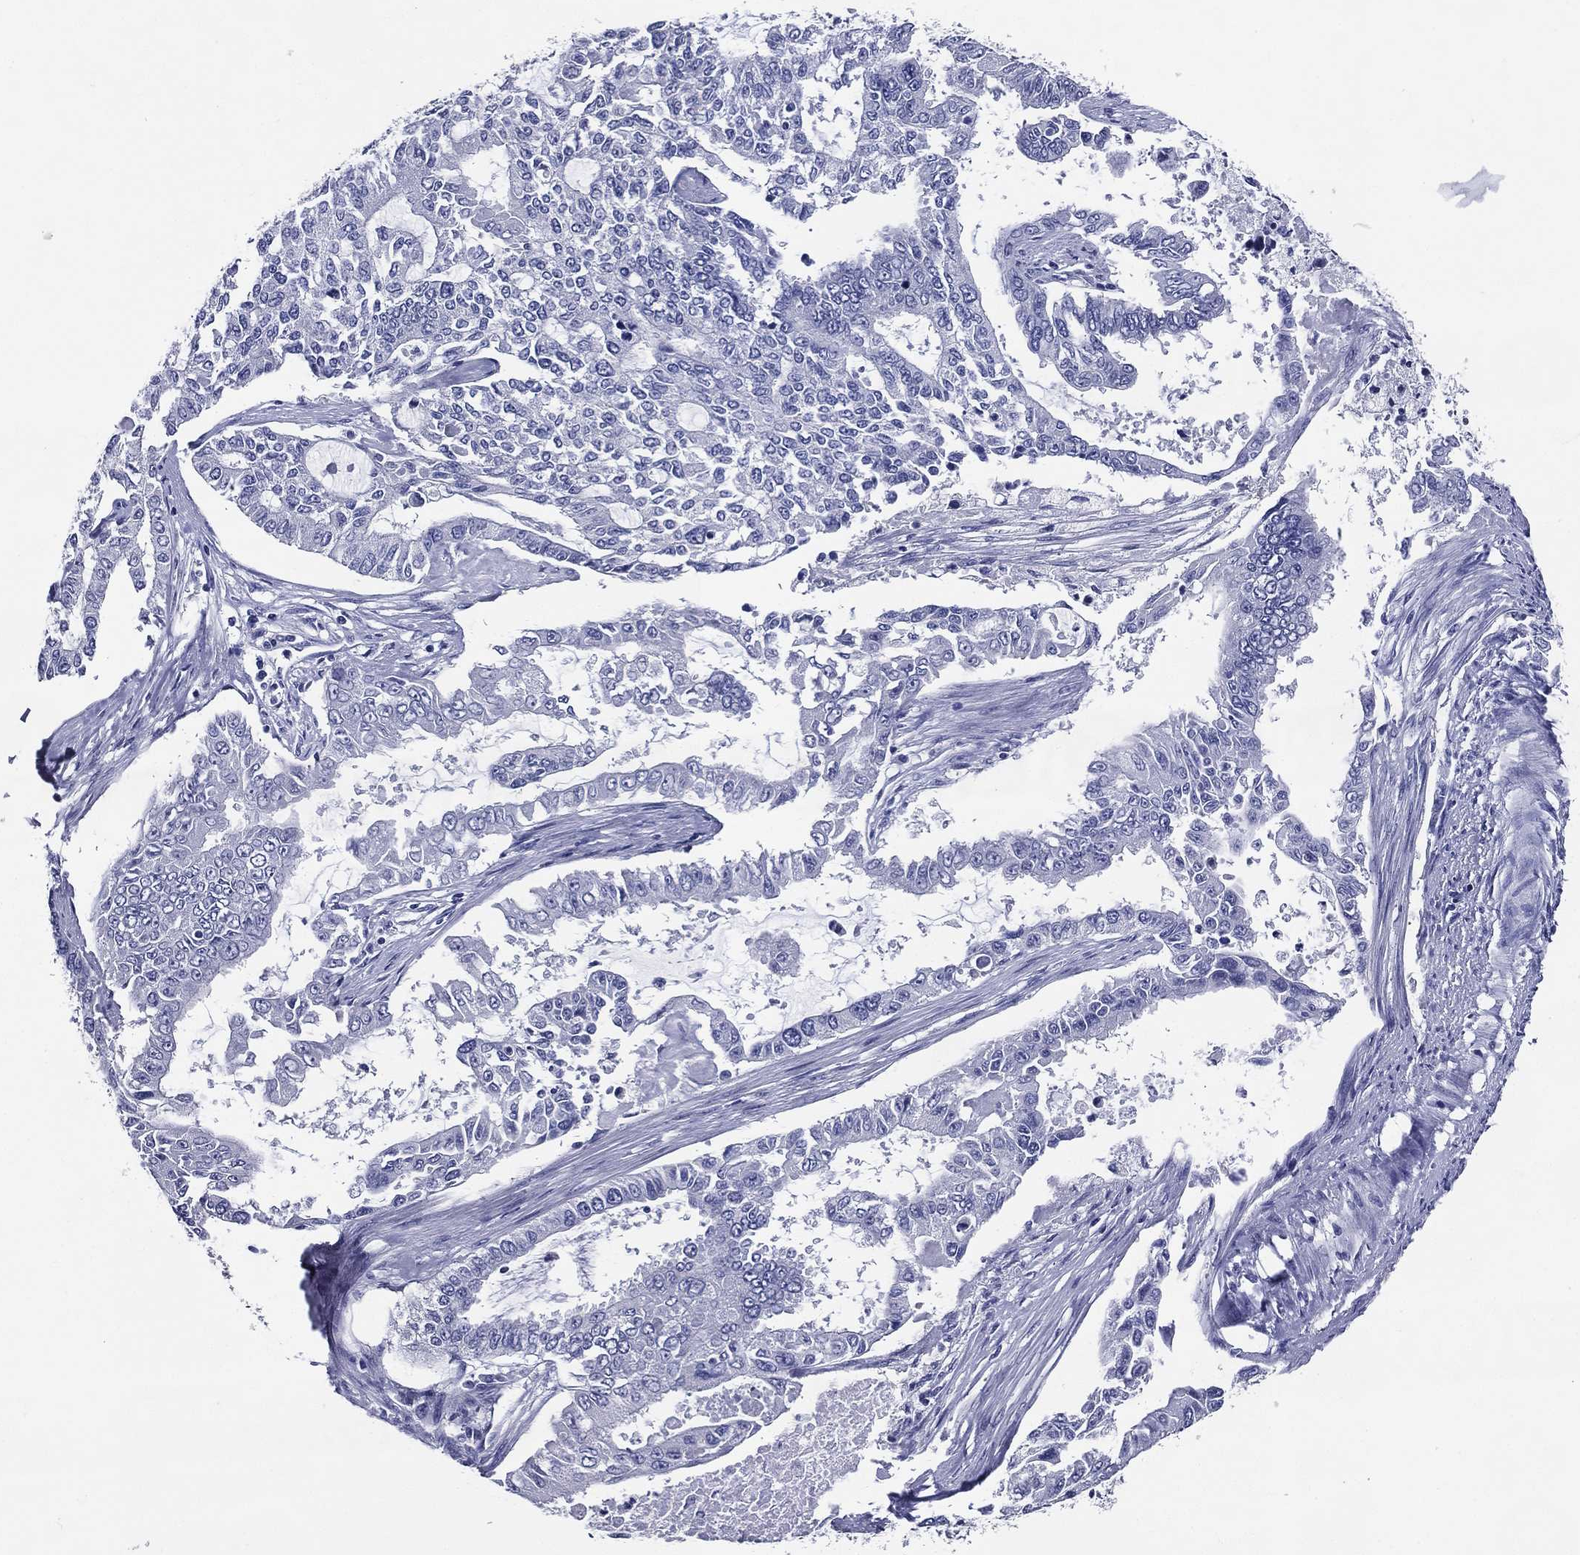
{"staining": {"intensity": "negative", "quantity": "none", "location": "none"}, "tissue": "endometrial cancer", "cell_type": "Tumor cells", "image_type": "cancer", "snomed": [{"axis": "morphology", "description": "Adenocarcinoma, NOS"}, {"axis": "topography", "description": "Uterus"}], "caption": "This photomicrograph is of adenocarcinoma (endometrial) stained with immunohistochemistry to label a protein in brown with the nuclei are counter-stained blue. There is no staining in tumor cells. The staining is performed using DAB (3,3'-diaminobenzidine) brown chromogen with nuclei counter-stained in using hematoxylin.", "gene": "ACE2", "patient": {"sex": "female", "age": 59}}